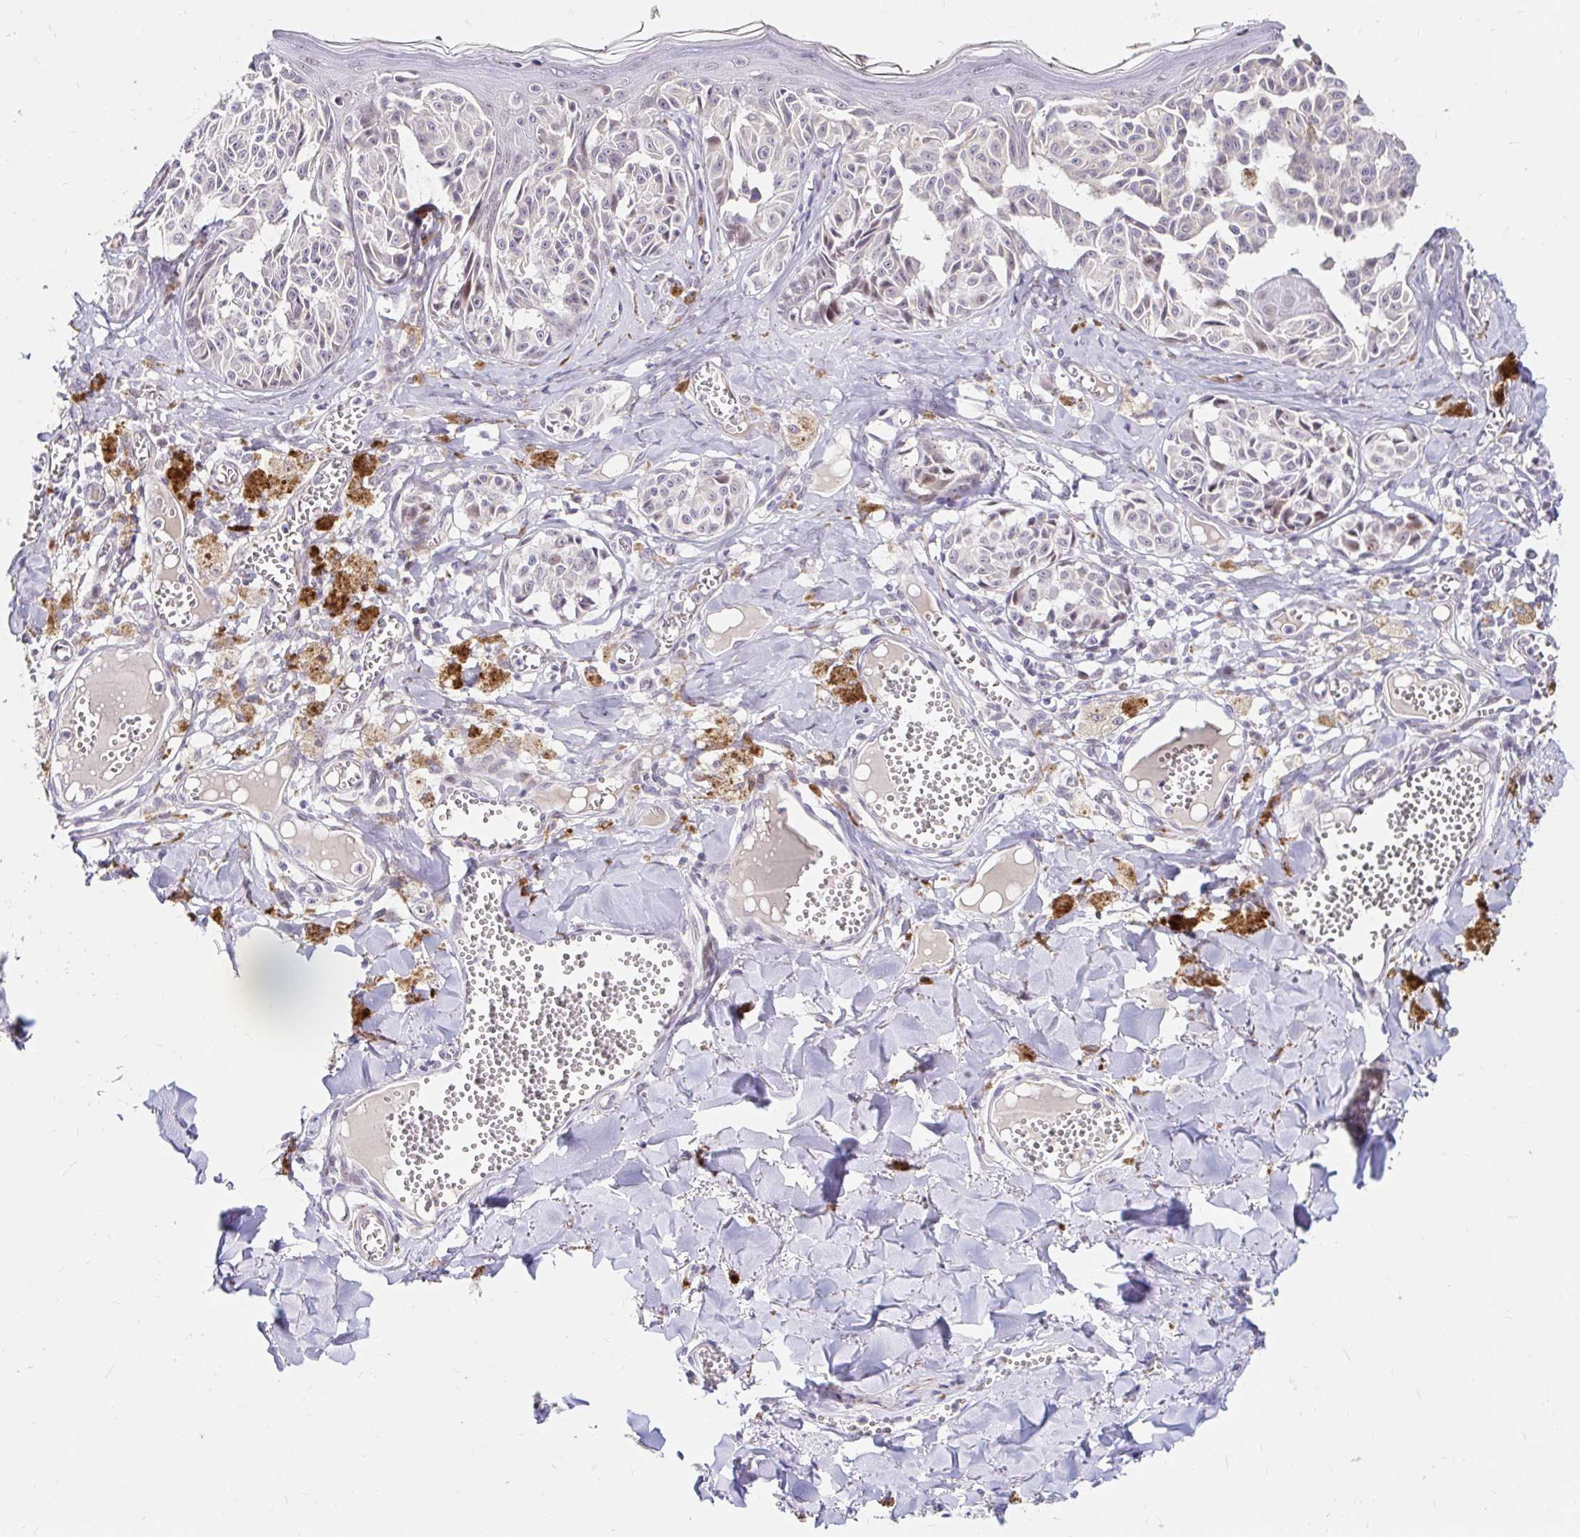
{"staining": {"intensity": "negative", "quantity": "none", "location": "none"}, "tissue": "melanoma", "cell_type": "Tumor cells", "image_type": "cancer", "snomed": [{"axis": "morphology", "description": "Malignant melanoma, NOS"}, {"axis": "topography", "description": "Skin"}], "caption": "Tumor cells show no significant positivity in melanoma.", "gene": "GUCY1A1", "patient": {"sex": "female", "age": 43}}